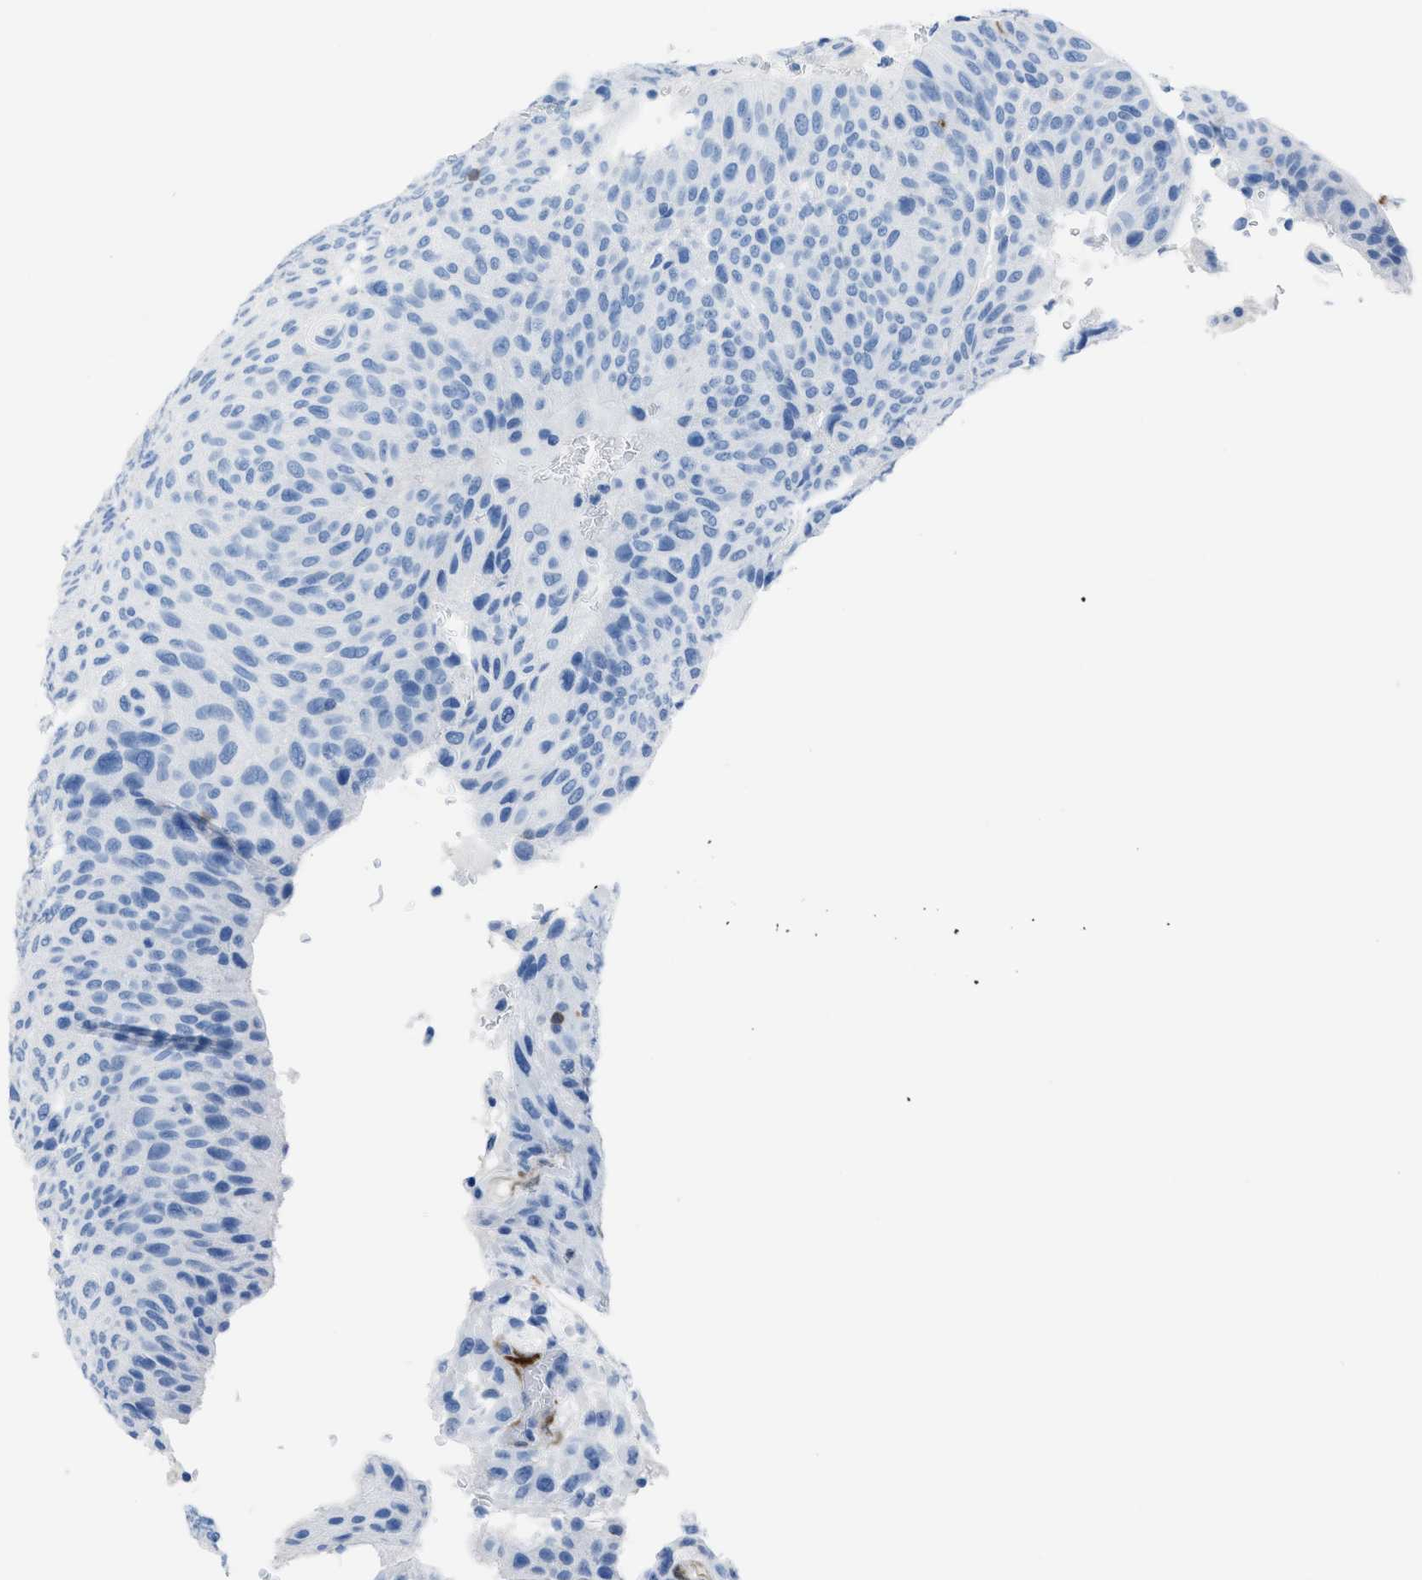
{"staining": {"intensity": "negative", "quantity": "none", "location": "none"}, "tissue": "urothelial cancer", "cell_type": "Tumor cells", "image_type": "cancer", "snomed": [{"axis": "morphology", "description": "Urothelial carcinoma, High grade"}, {"axis": "topography", "description": "Urinary bladder"}], "caption": "Micrograph shows no significant protein positivity in tumor cells of high-grade urothelial carcinoma.", "gene": "CDKN2A", "patient": {"sex": "male", "age": 66}}